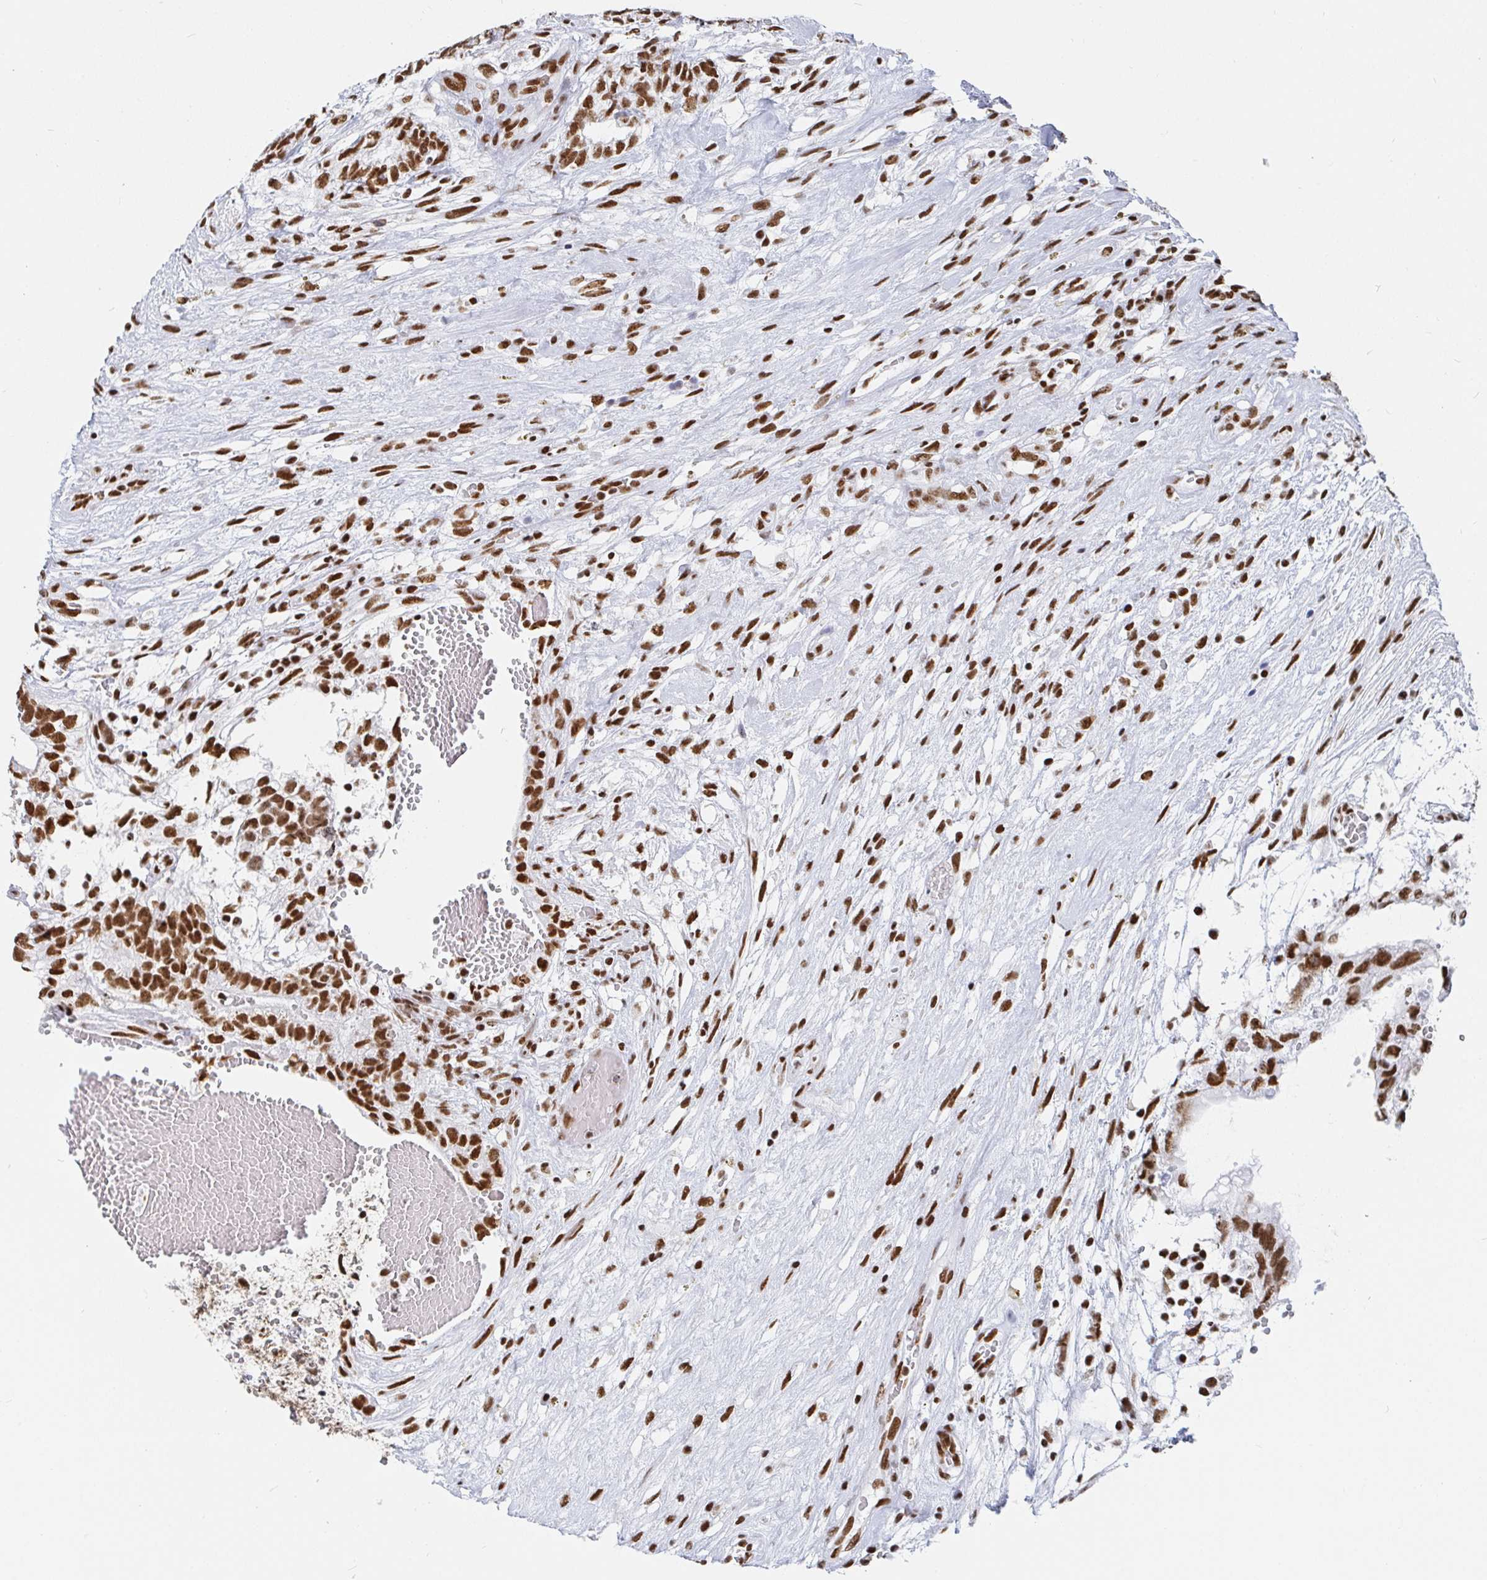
{"staining": {"intensity": "strong", "quantity": ">75%", "location": "nuclear"}, "tissue": "testis cancer", "cell_type": "Tumor cells", "image_type": "cancer", "snomed": [{"axis": "morphology", "description": "Normal tissue, NOS"}, {"axis": "morphology", "description": "Carcinoma, Embryonal, NOS"}, {"axis": "topography", "description": "Testis"}], "caption": "Brown immunohistochemical staining in testis embryonal carcinoma reveals strong nuclear expression in approximately >75% of tumor cells.", "gene": "EWSR1", "patient": {"sex": "male", "age": 32}}